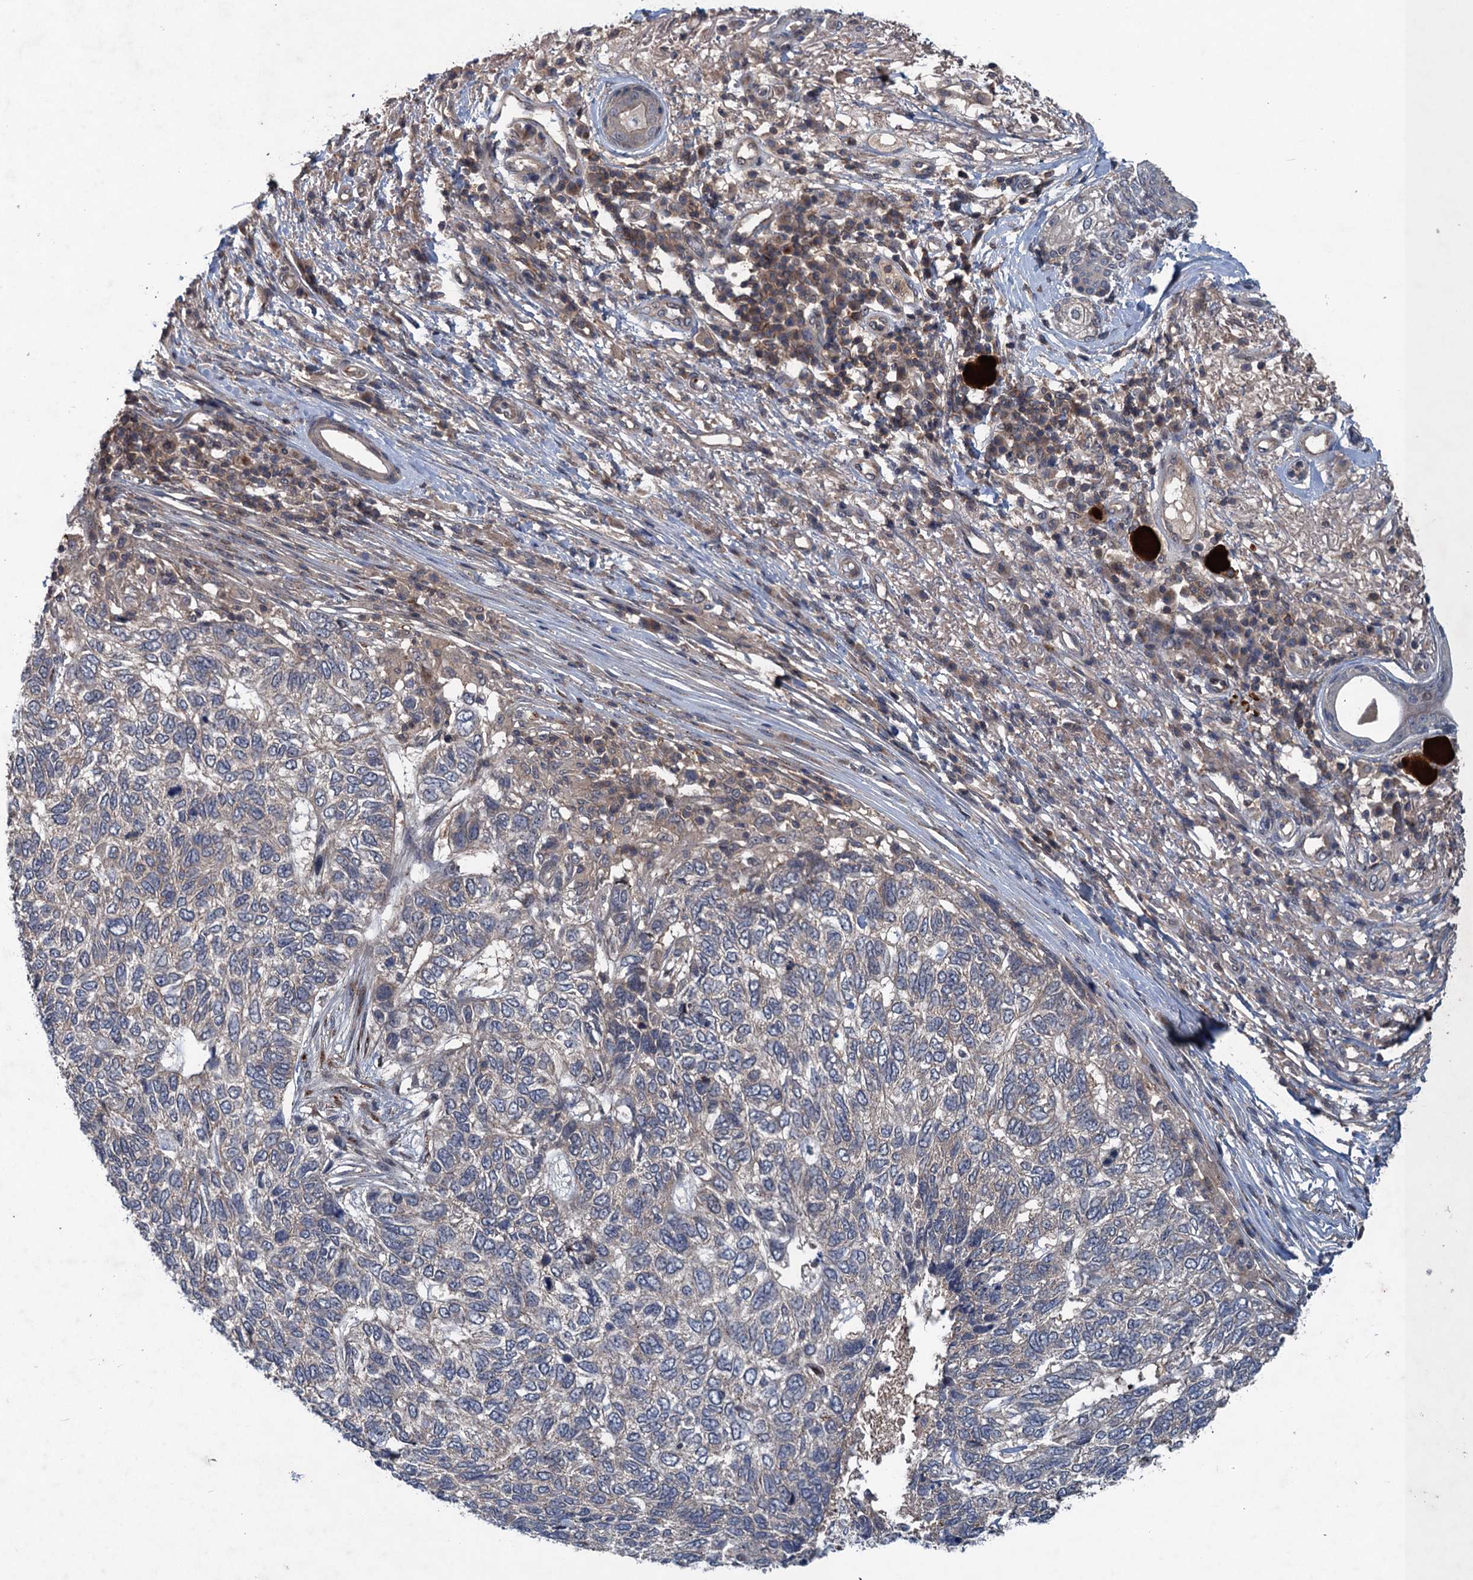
{"staining": {"intensity": "negative", "quantity": "none", "location": "none"}, "tissue": "skin cancer", "cell_type": "Tumor cells", "image_type": "cancer", "snomed": [{"axis": "morphology", "description": "Basal cell carcinoma"}, {"axis": "topography", "description": "Skin"}], "caption": "This is an immunohistochemistry (IHC) micrograph of skin cancer (basal cell carcinoma). There is no staining in tumor cells.", "gene": "RNF165", "patient": {"sex": "female", "age": 65}}